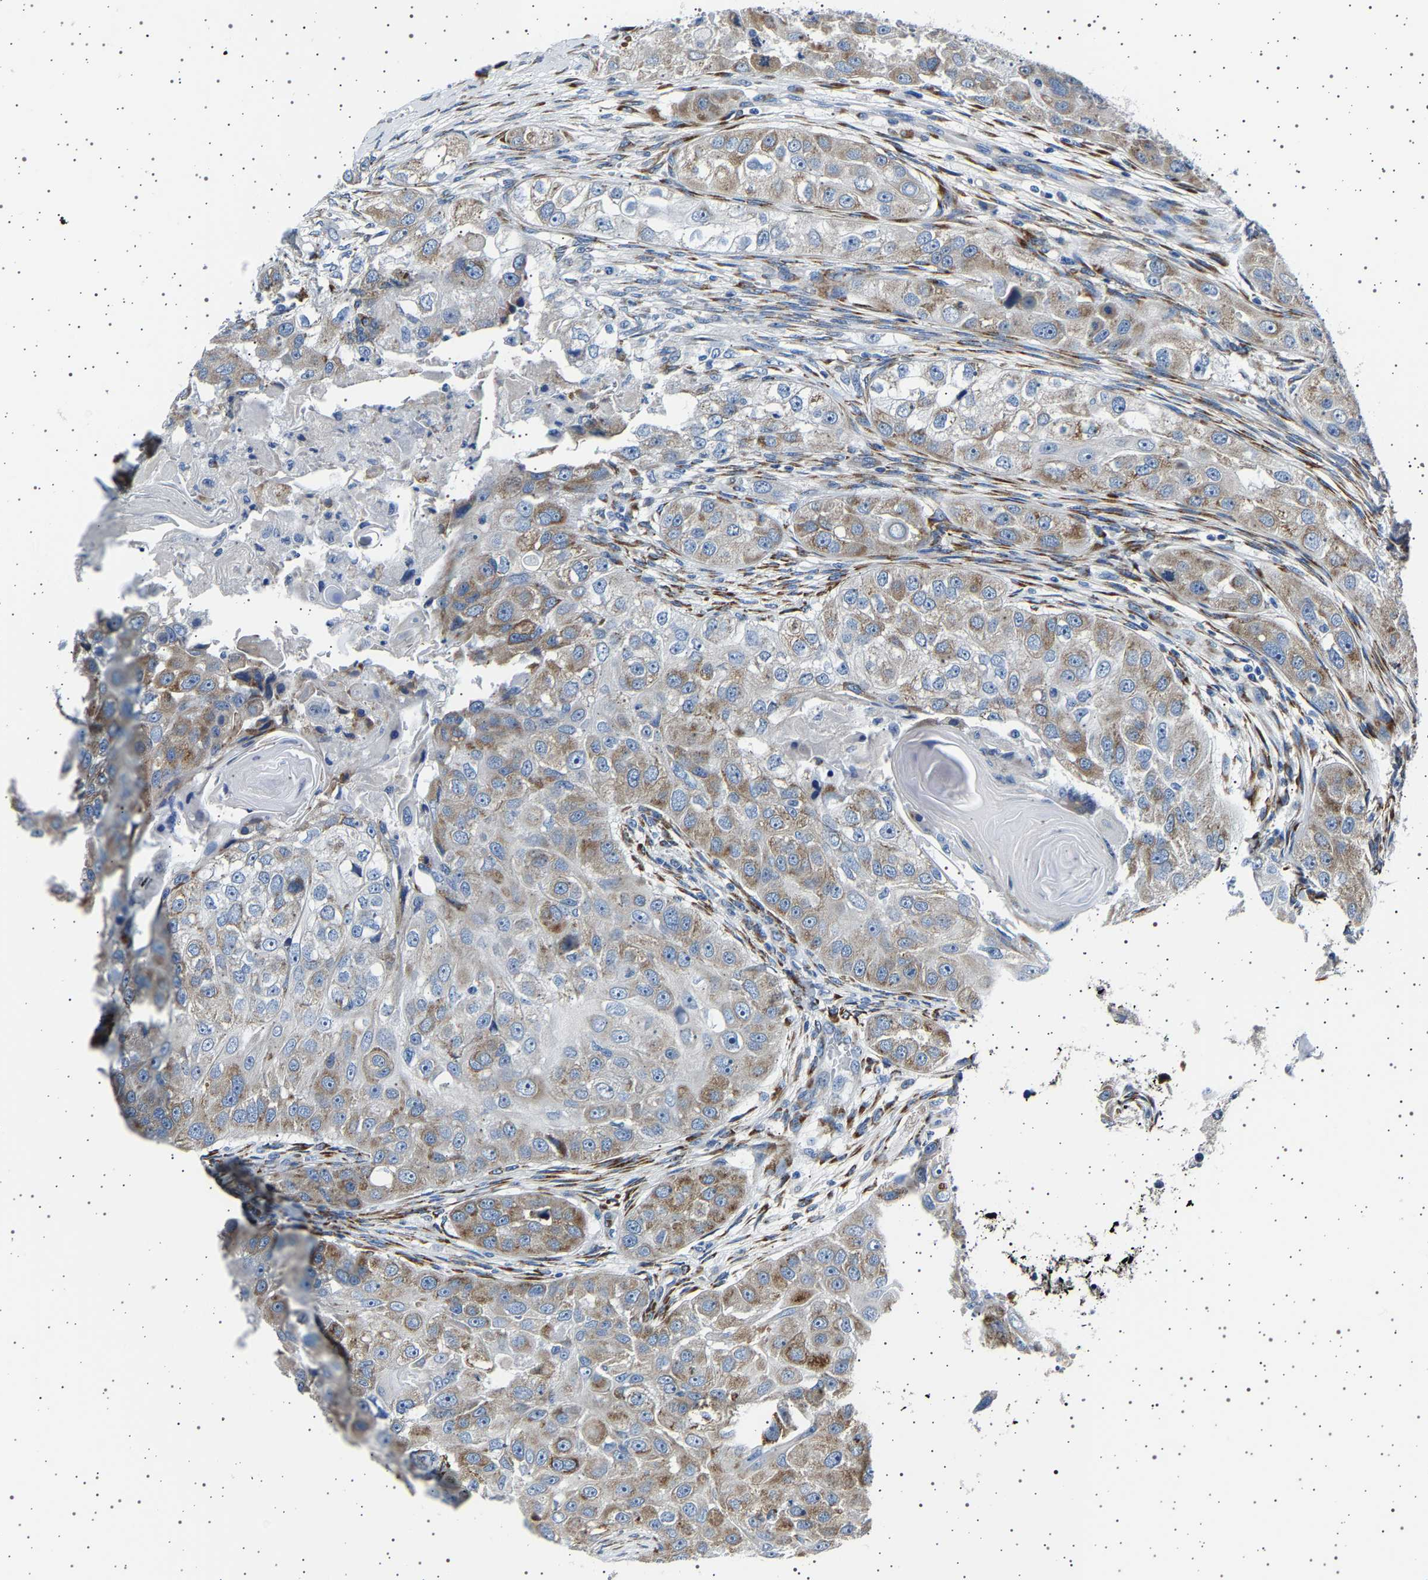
{"staining": {"intensity": "moderate", "quantity": ">75%", "location": "cytoplasmic/membranous"}, "tissue": "head and neck cancer", "cell_type": "Tumor cells", "image_type": "cancer", "snomed": [{"axis": "morphology", "description": "Normal tissue, NOS"}, {"axis": "morphology", "description": "Squamous cell carcinoma, NOS"}, {"axis": "topography", "description": "Skeletal muscle"}, {"axis": "topography", "description": "Head-Neck"}], "caption": "High-magnification brightfield microscopy of head and neck cancer (squamous cell carcinoma) stained with DAB (brown) and counterstained with hematoxylin (blue). tumor cells exhibit moderate cytoplasmic/membranous staining is appreciated in approximately>75% of cells. (Stains: DAB (3,3'-diaminobenzidine) in brown, nuclei in blue, Microscopy: brightfield microscopy at high magnification).", "gene": "FTCD", "patient": {"sex": "male", "age": 51}}